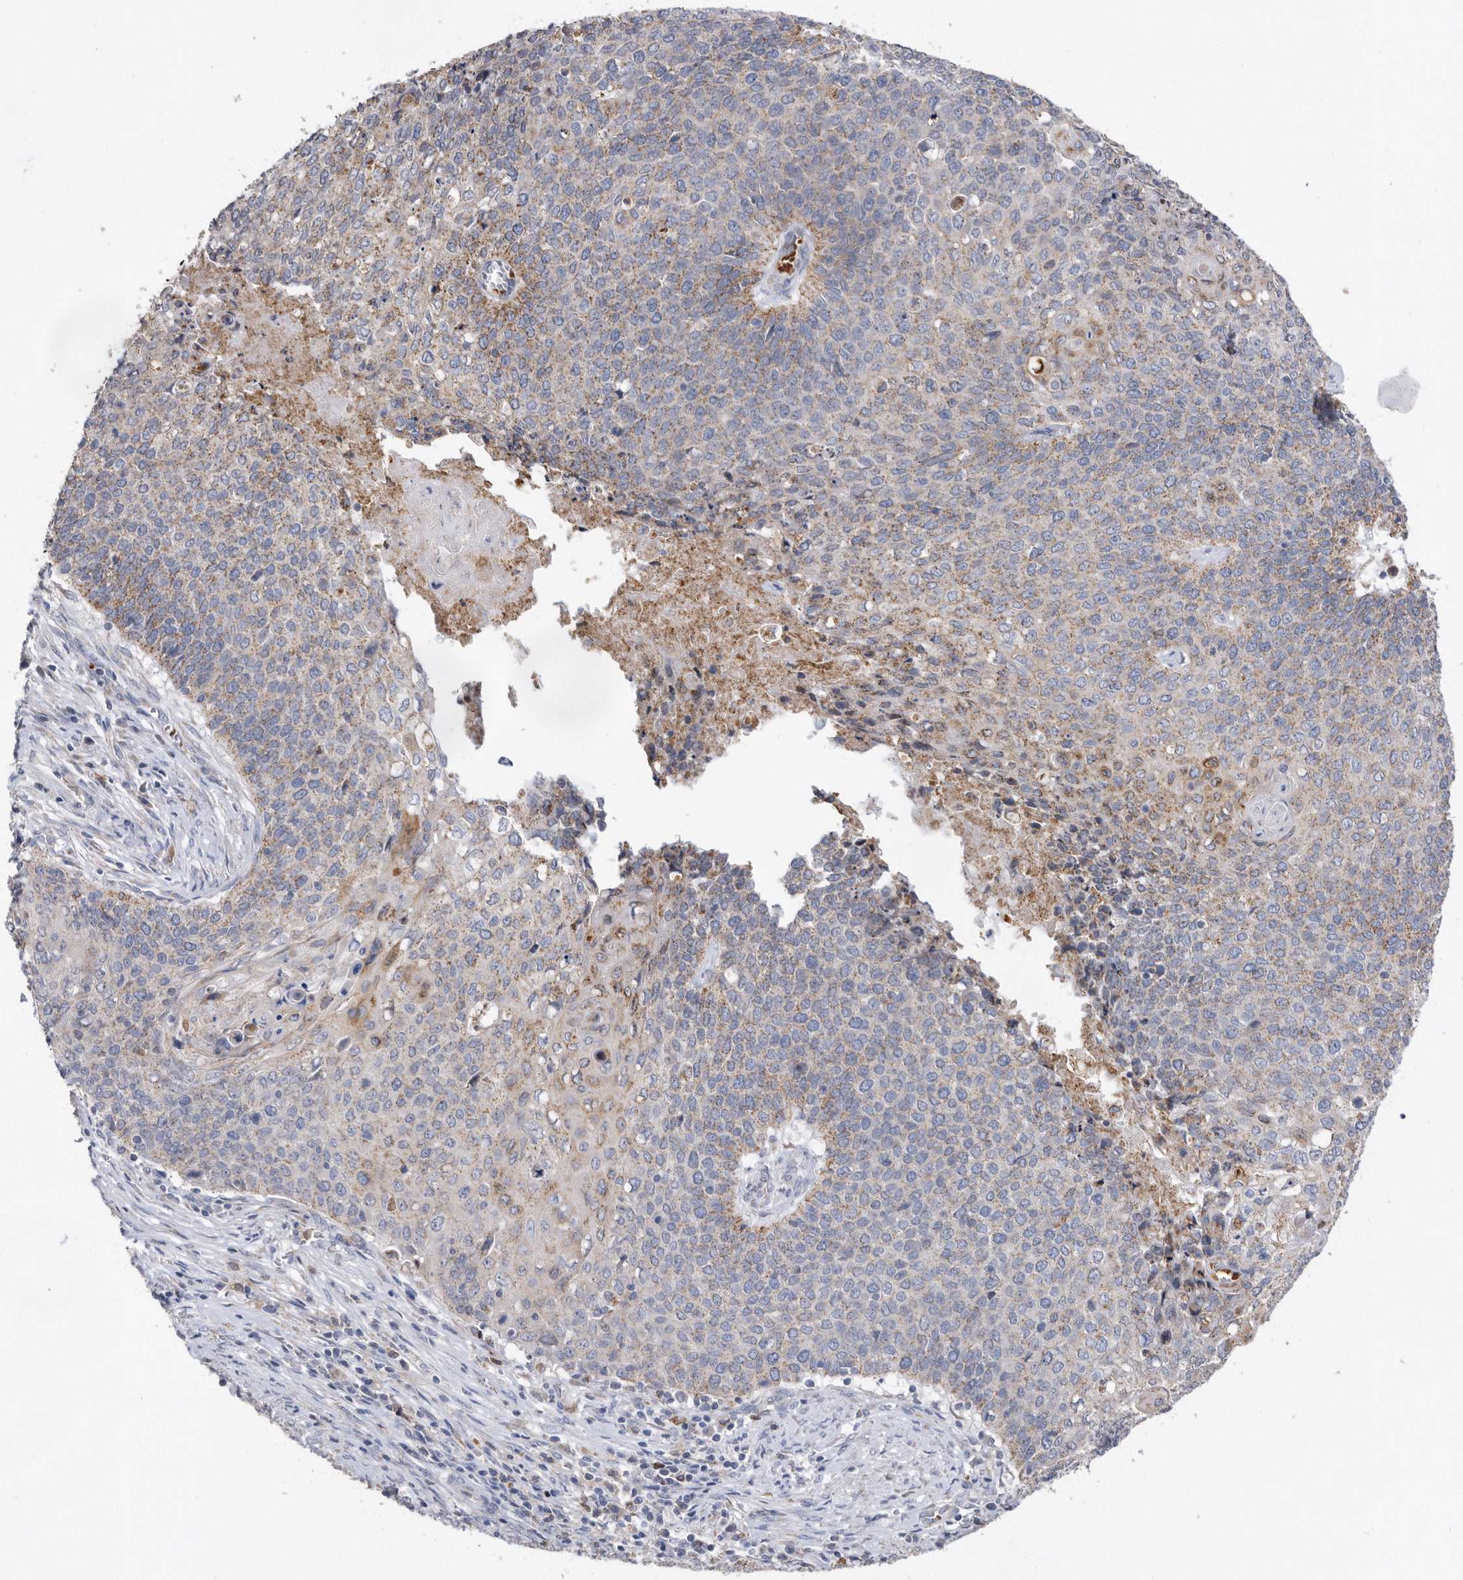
{"staining": {"intensity": "weak", "quantity": ">75%", "location": "cytoplasmic/membranous"}, "tissue": "cervical cancer", "cell_type": "Tumor cells", "image_type": "cancer", "snomed": [{"axis": "morphology", "description": "Squamous cell carcinoma, NOS"}, {"axis": "topography", "description": "Cervix"}], "caption": "This photomicrograph shows IHC staining of squamous cell carcinoma (cervical), with low weak cytoplasmic/membranous positivity in about >75% of tumor cells.", "gene": "CRISPLD2", "patient": {"sex": "female", "age": 39}}